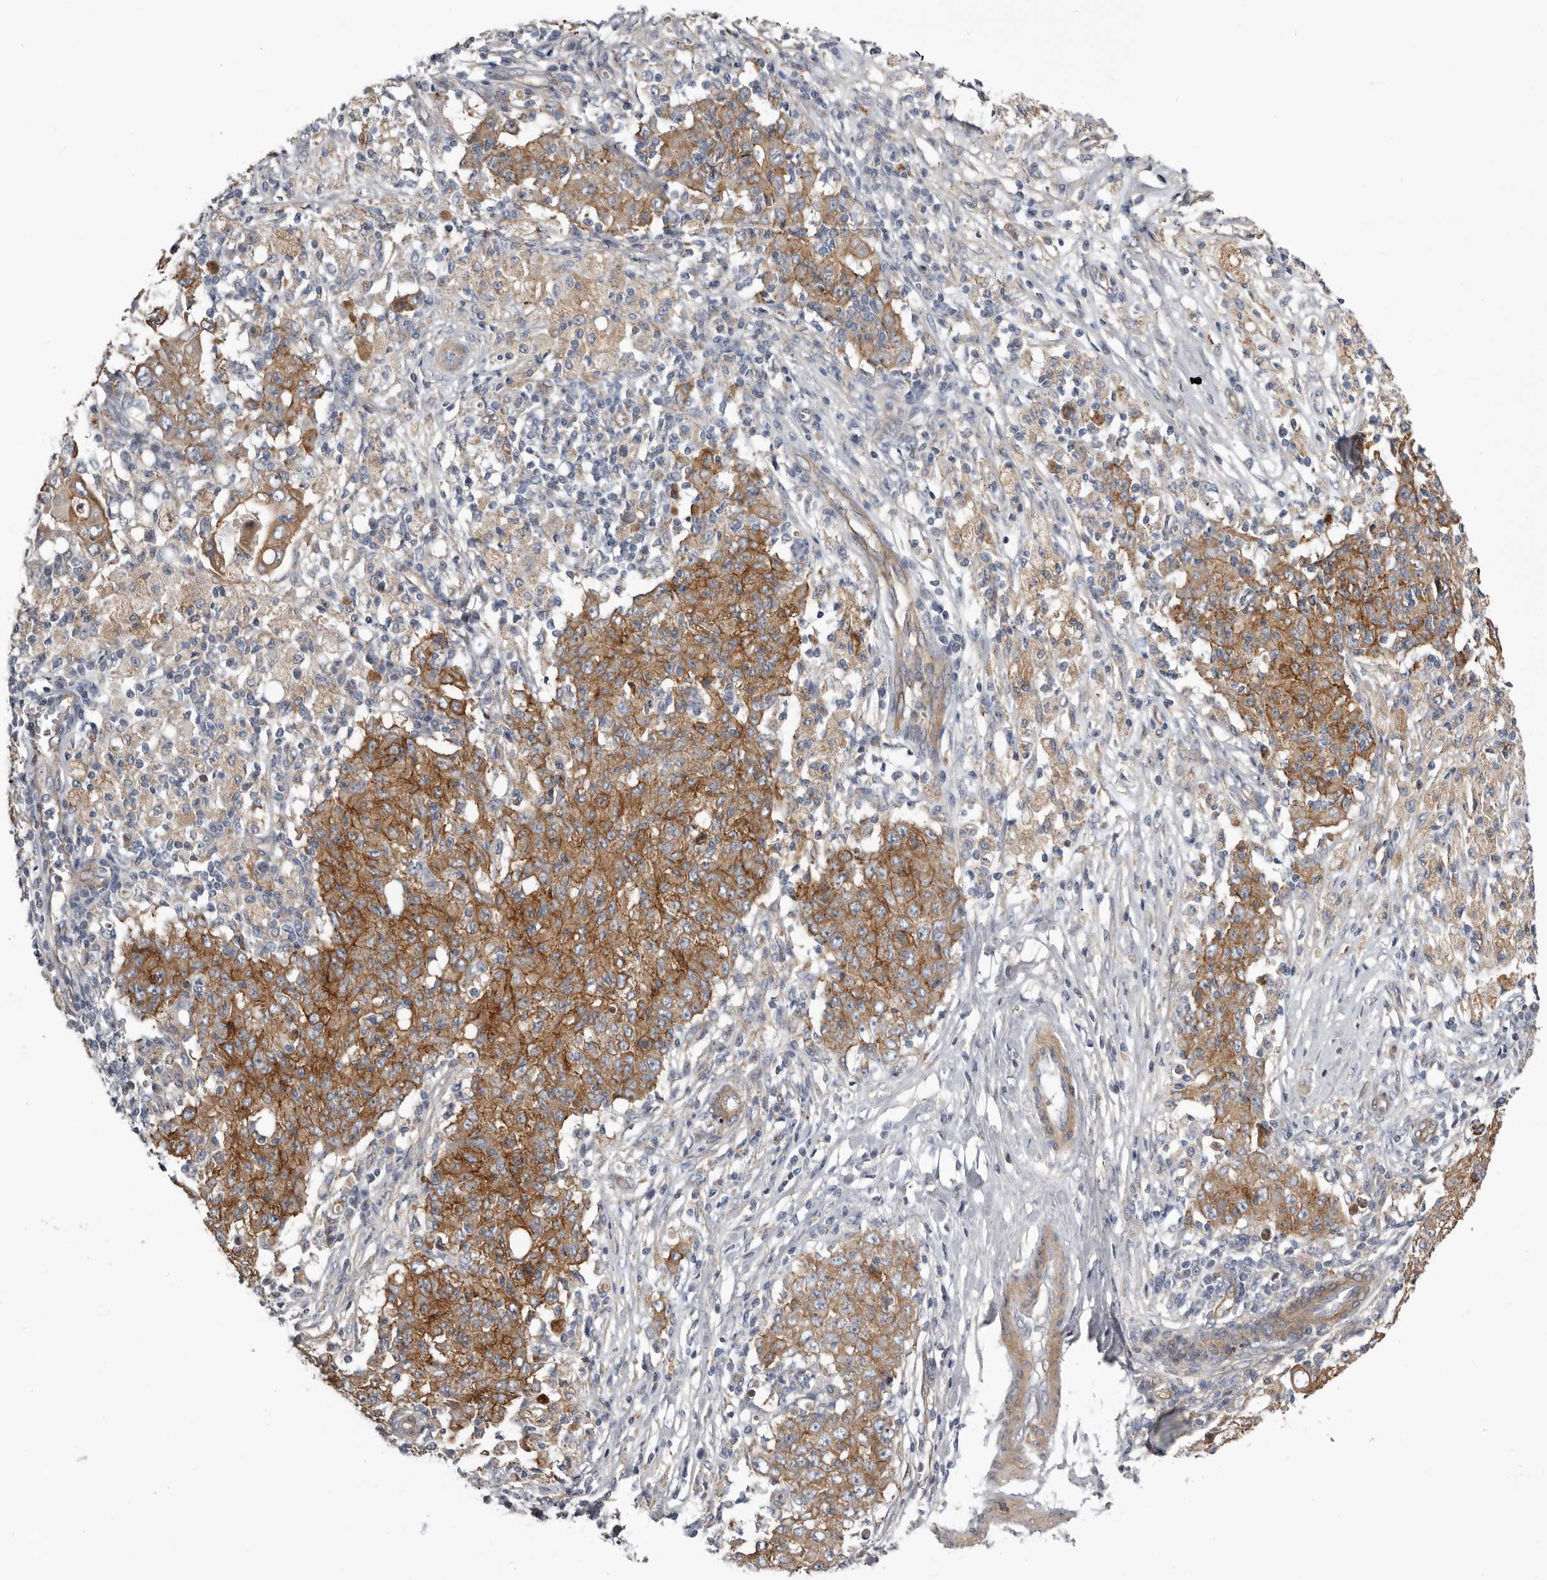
{"staining": {"intensity": "moderate", "quantity": ">75%", "location": "cytoplasmic/membranous"}, "tissue": "ovarian cancer", "cell_type": "Tumor cells", "image_type": "cancer", "snomed": [{"axis": "morphology", "description": "Carcinoma, endometroid"}, {"axis": "topography", "description": "Ovary"}], "caption": "A histopathology image of human ovarian cancer (endometroid carcinoma) stained for a protein demonstrates moderate cytoplasmic/membranous brown staining in tumor cells. The protein of interest is shown in brown color, while the nuclei are stained blue.", "gene": "ENAH", "patient": {"sex": "female", "age": 42}}